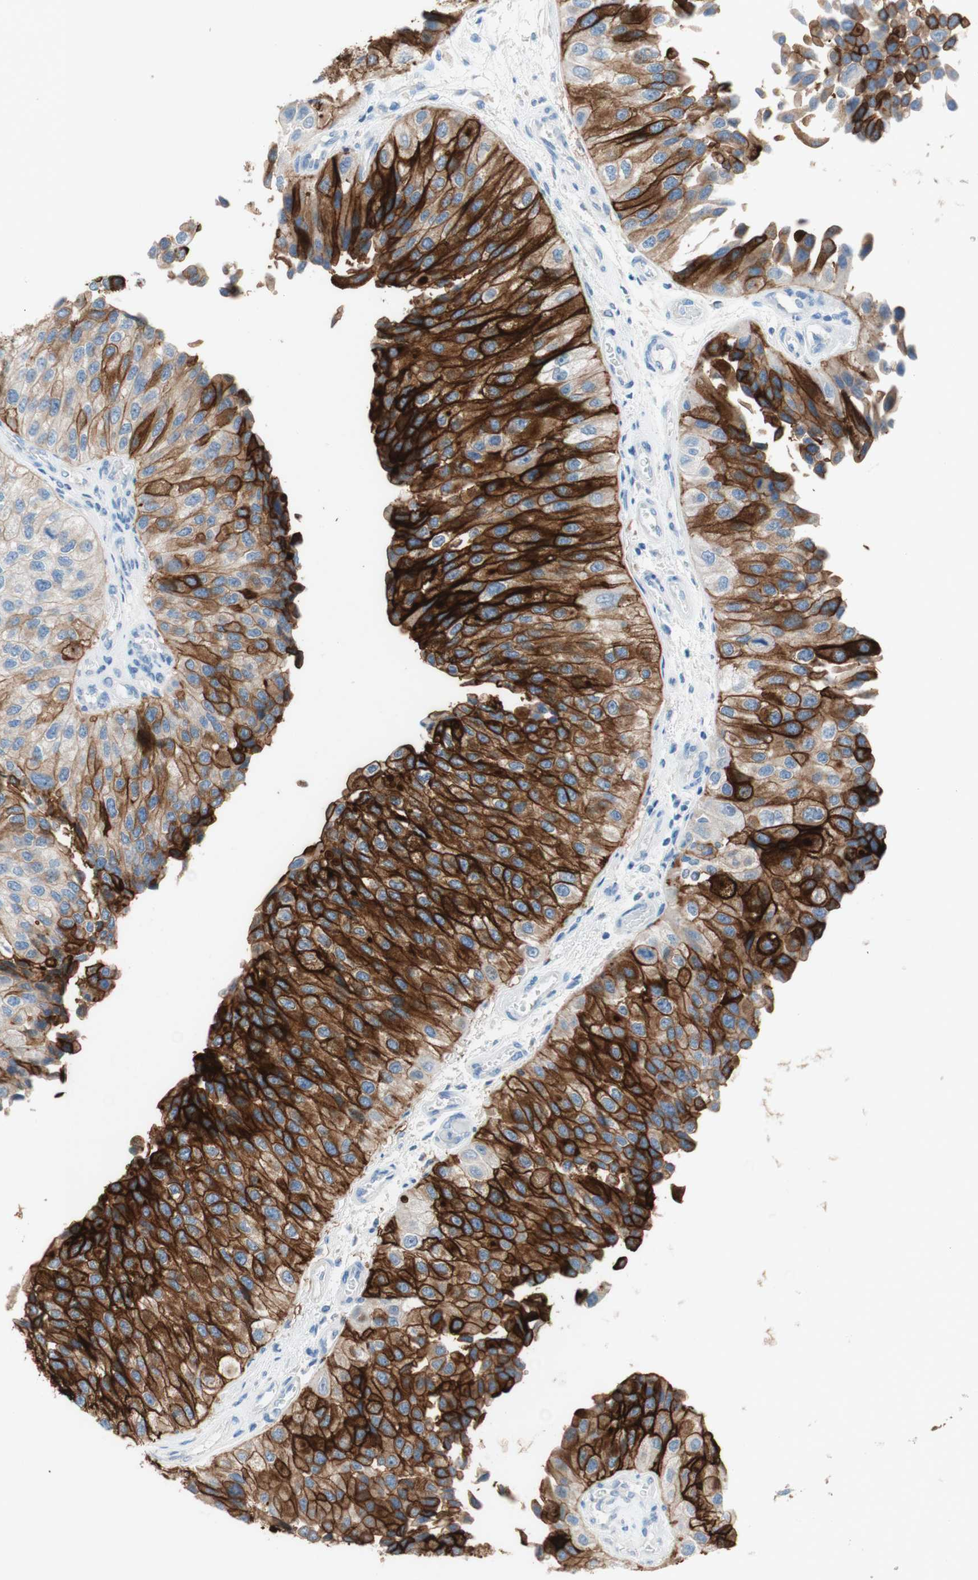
{"staining": {"intensity": "strong", "quantity": ">75%", "location": "cytoplasmic/membranous"}, "tissue": "urothelial cancer", "cell_type": "Tumor cells", "image_type": "cancer", "snomed": [{"axis": "morphology", "description": "Urothelial carcinoma, High grade"}, {"axis": "topography", "description": "Kidney"}, {"axis": "topography", "description": "Urinary bladder"}], "caption": "Immunohistochemical staining of human urothelial carcinoma (high-grade) reveals high levels of strong cytoplasmic/membranous staining in about >75% of tumor cells.", "gene": "POLR2J3", "patient": {"sex": "male", "age": 77}}